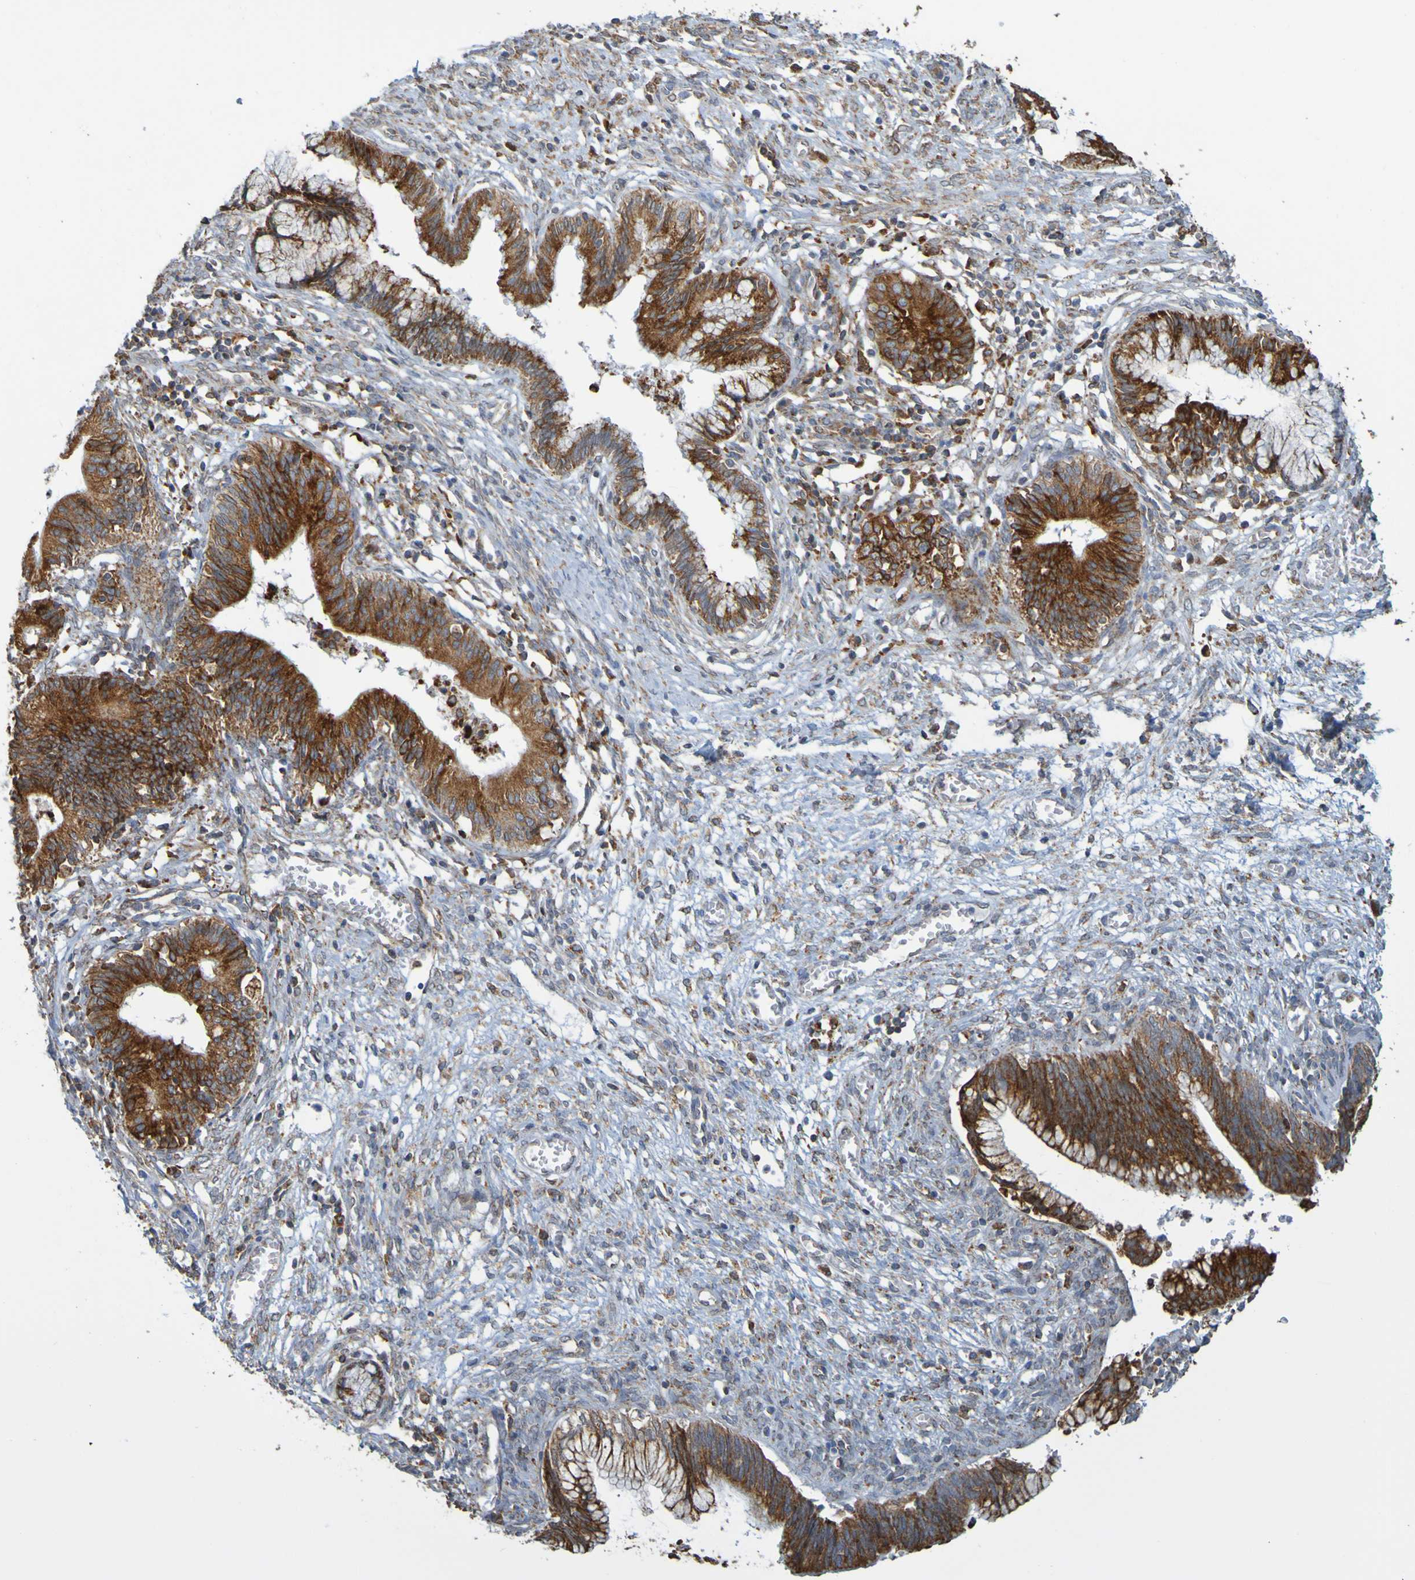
{"staining": {"intensity": "strong", "quantity": ">75%", "location": "cytoplasmic/membranous"}, "tissue": "cervical cancer", "cell_type": "Tumor cells", "image_type": "cancer", "snomed": [{"axis": "morphology", "description": "Adenocarcinoma, NOS"}, {"axis": "topography", "description": "Cervix"}], "caption": "There is high levels of strong cytoplasmic/membranous positivity in tumor cells of cervical cancer (adenocarcinoma), as demonstrated by immunohistochemical staining (brown color).", "gene": "PDIA3", "patient": {"sex": "female", "age": 44}}